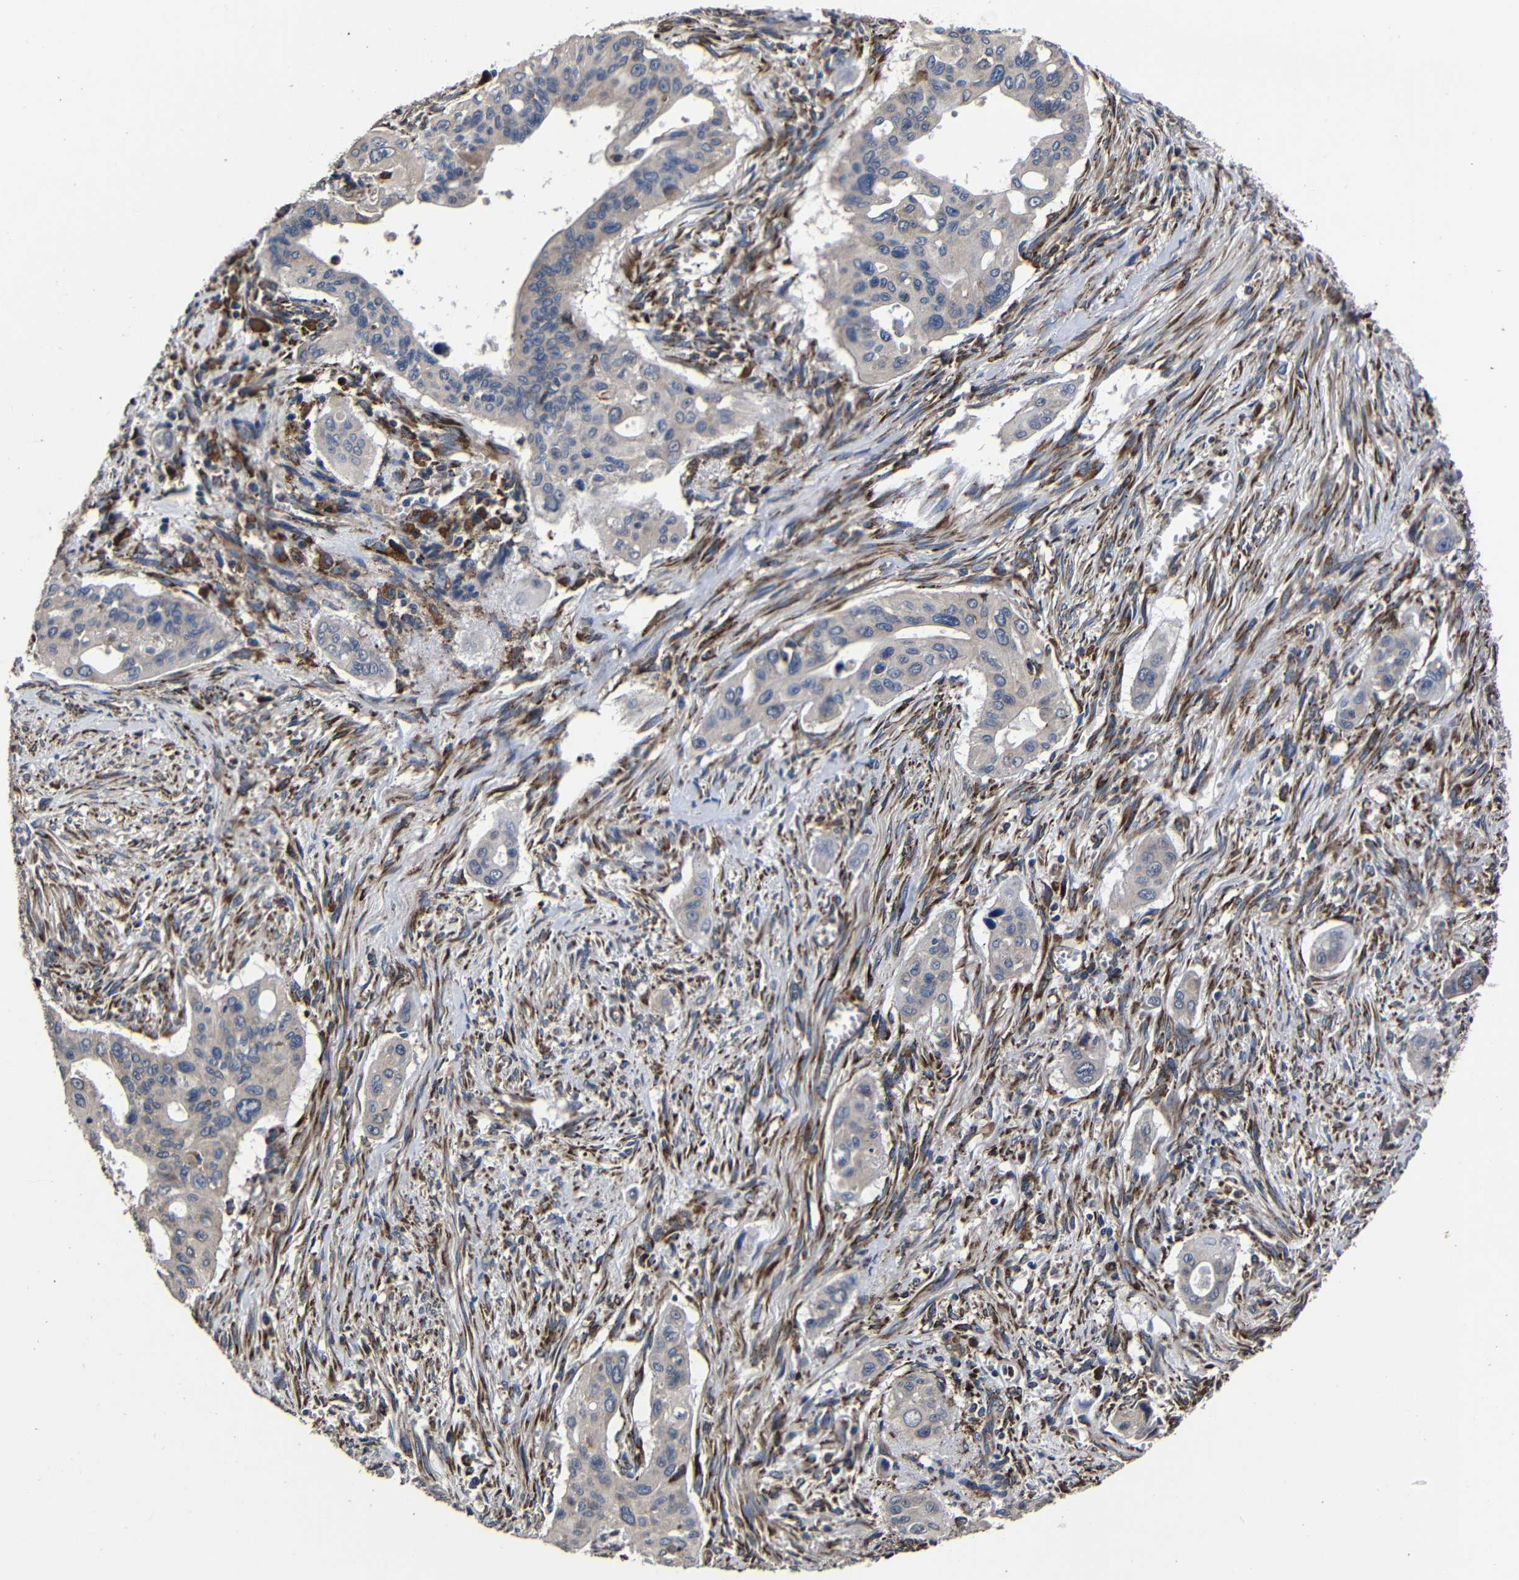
{"staining": {"intensity": "weak", "quantity": "<25%", "location": "cytoplasmic/membranous"}, "tissue": "pancreatic cancer", "cell_type": "Tumor cells", "image_type": "cancer", "snomed": [{"axis": "morphology", "description": "Adenocarcinoma, NOS"}, {"axis": "topography", "description": "Pancreas"}], "caption": "An immunohistochemistry (IHC) image of pancreatic cancer (adenocarcinoma) is shown. There is no staining in tumor cells of pancreatic cancer (adenocarcinoma).", "gene": "SCN9A", "patient": {"sex": "male", "age": 77}}